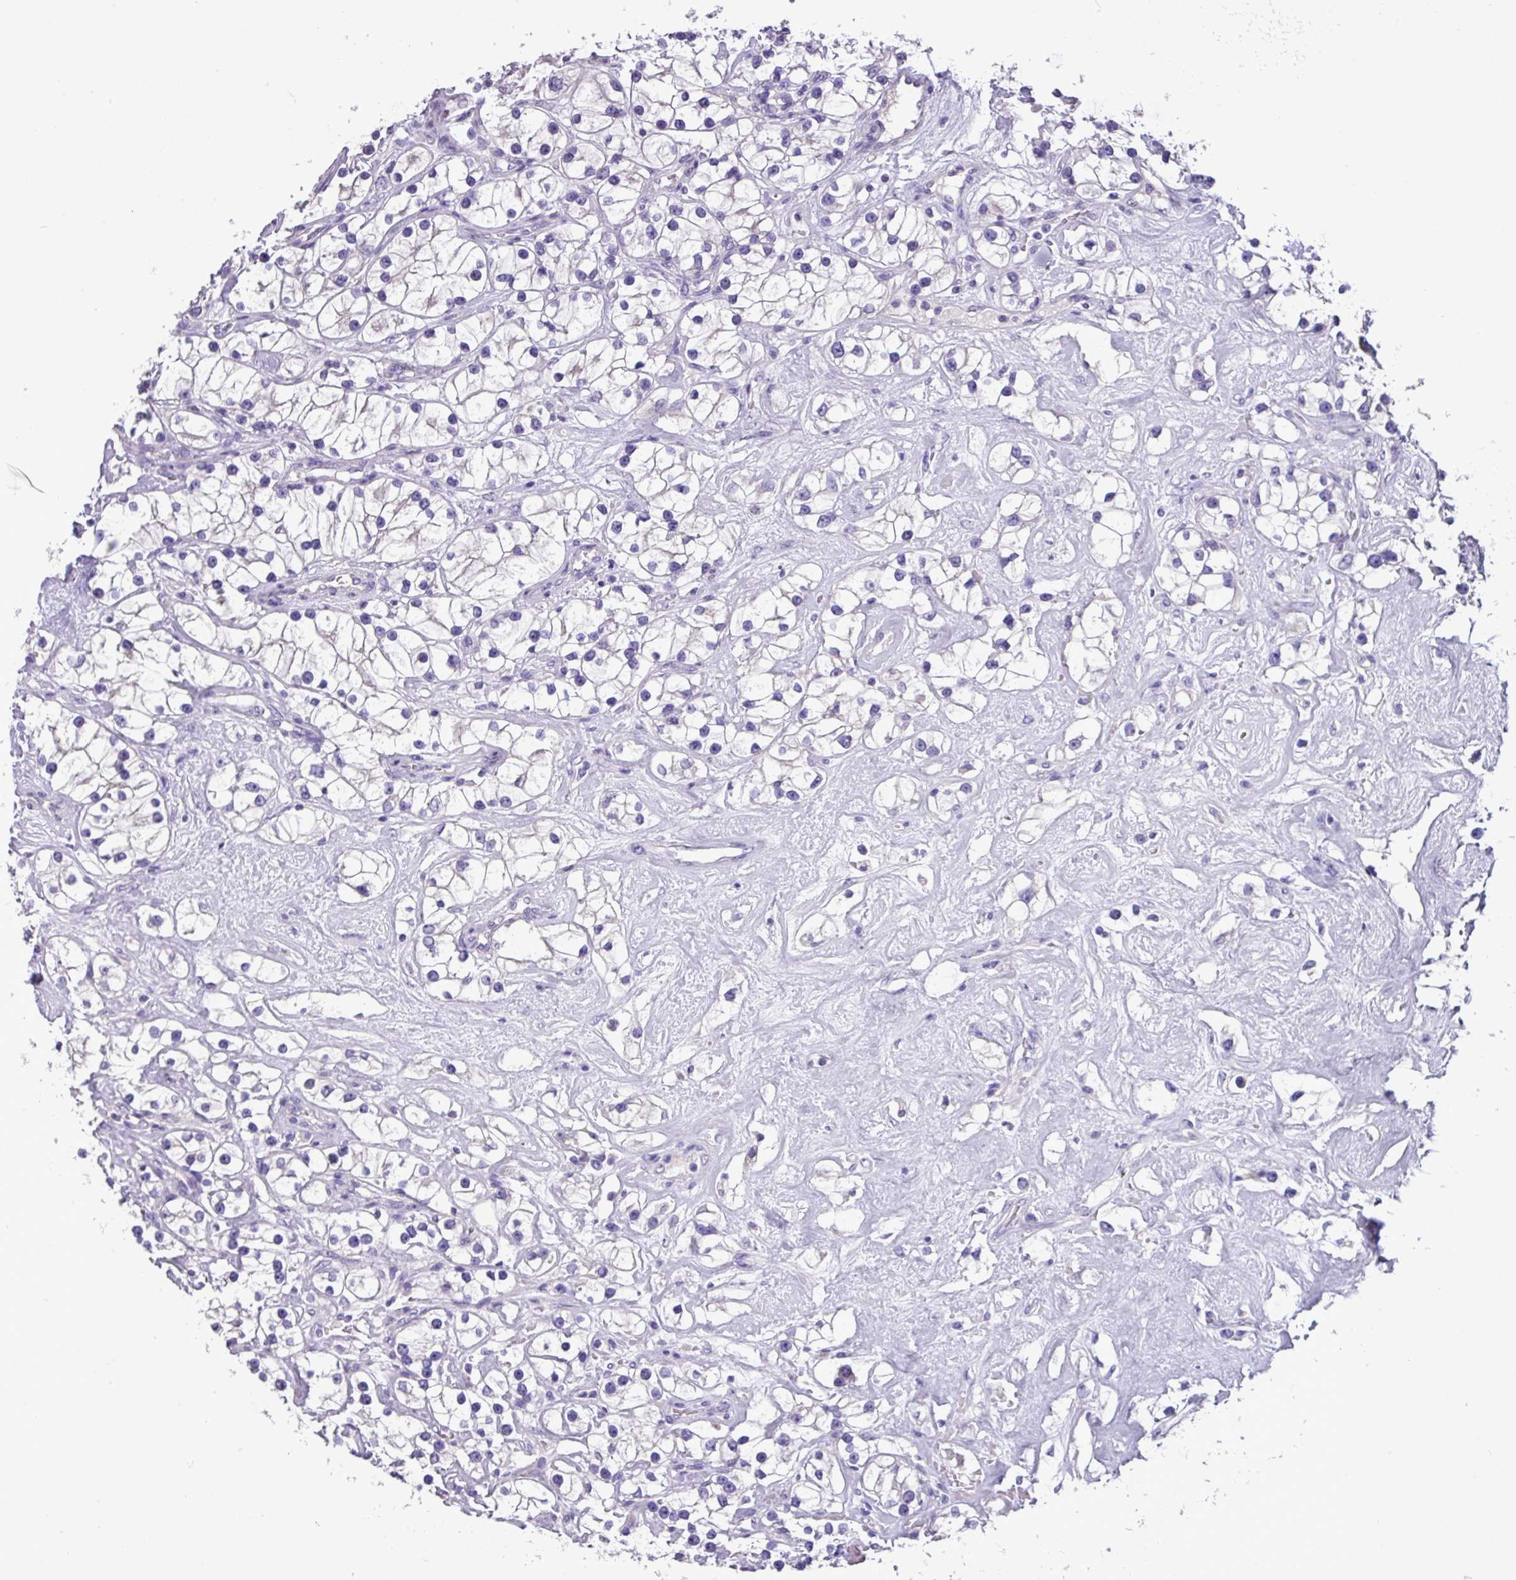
{"staining": {"intensity": "negative", "quantity": "none", "location": "none"}, "tissue": "renal cancer", "cell_type": "Tumor cells", "image_type": "cancer", "snomed": [{"axis": "morphology", "description": "Adenocarcinoma, NOS"}, {"axis": "topography", "description": "Kidney"}], "caption": "Immunohistochemistry histopathology image of neoplastic tissue: renal cancer (adenocarcinoma) stained with DAB exhibits no significant protein expression in tumor cells.", "gene": "EPCAM", "patient": {"sex": "male", "age": 77}}